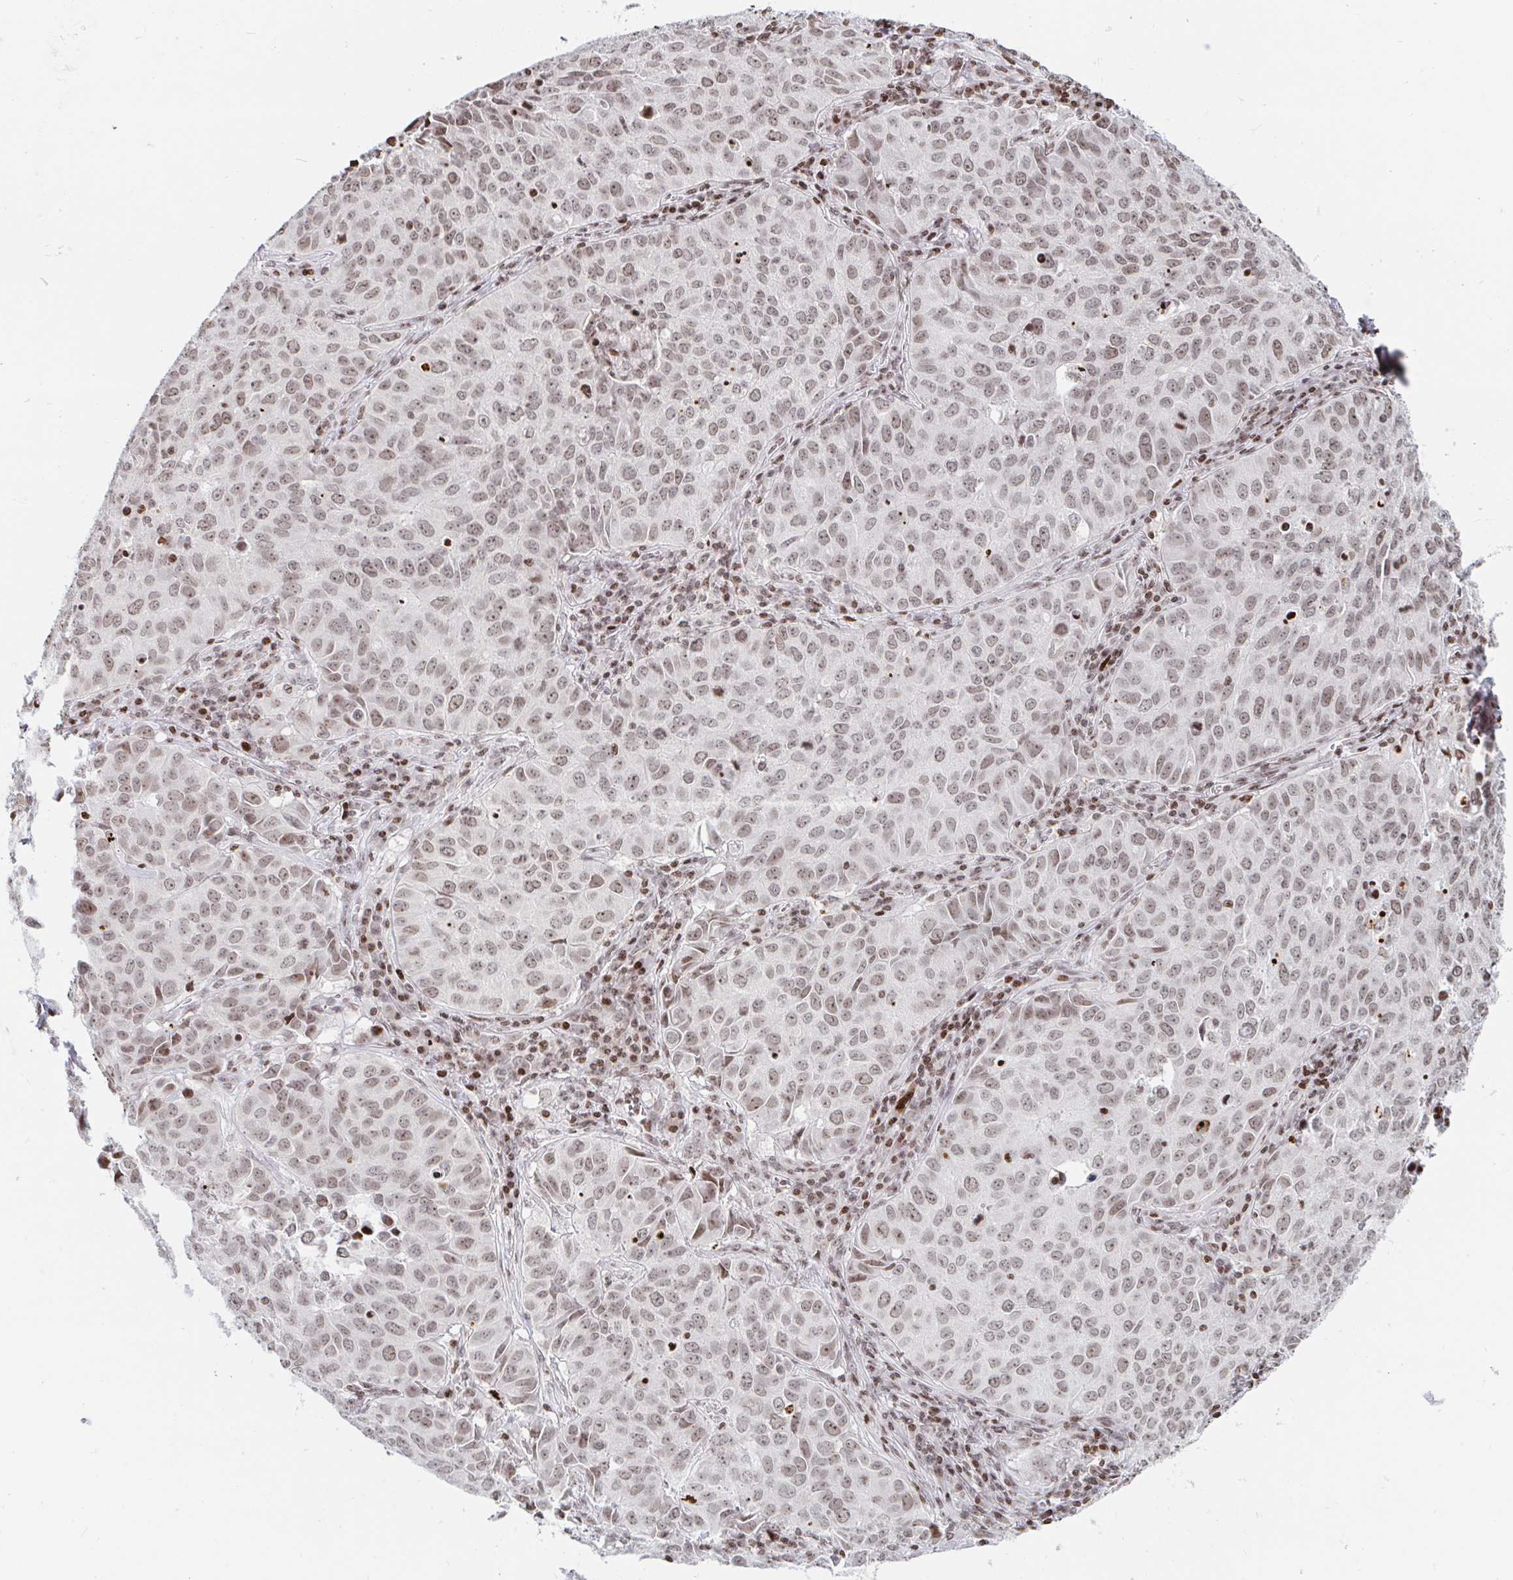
{"staining": {"intensity": "weak", "quantity": ">75%", "location": "nuclear"}, "tissue": "lung cancer", "cell_type": "Tumor cells", "image_type": "cancer", "snomed": [{"axis": "morphology", "description": "Adenocarcinoma, NOS"}, {"axis": "topography", "description": "Lung"}], "caption": "Immunohistochemical staining of human lung cancer exhibits low levels of weak nuclear protein positivity in about >75% of tumor cells. The protein of interest is shown in brown color, while the nuclei are stained blue.", "gene": "HOXC10", "patient": {"sex": "female", "age": 50}}